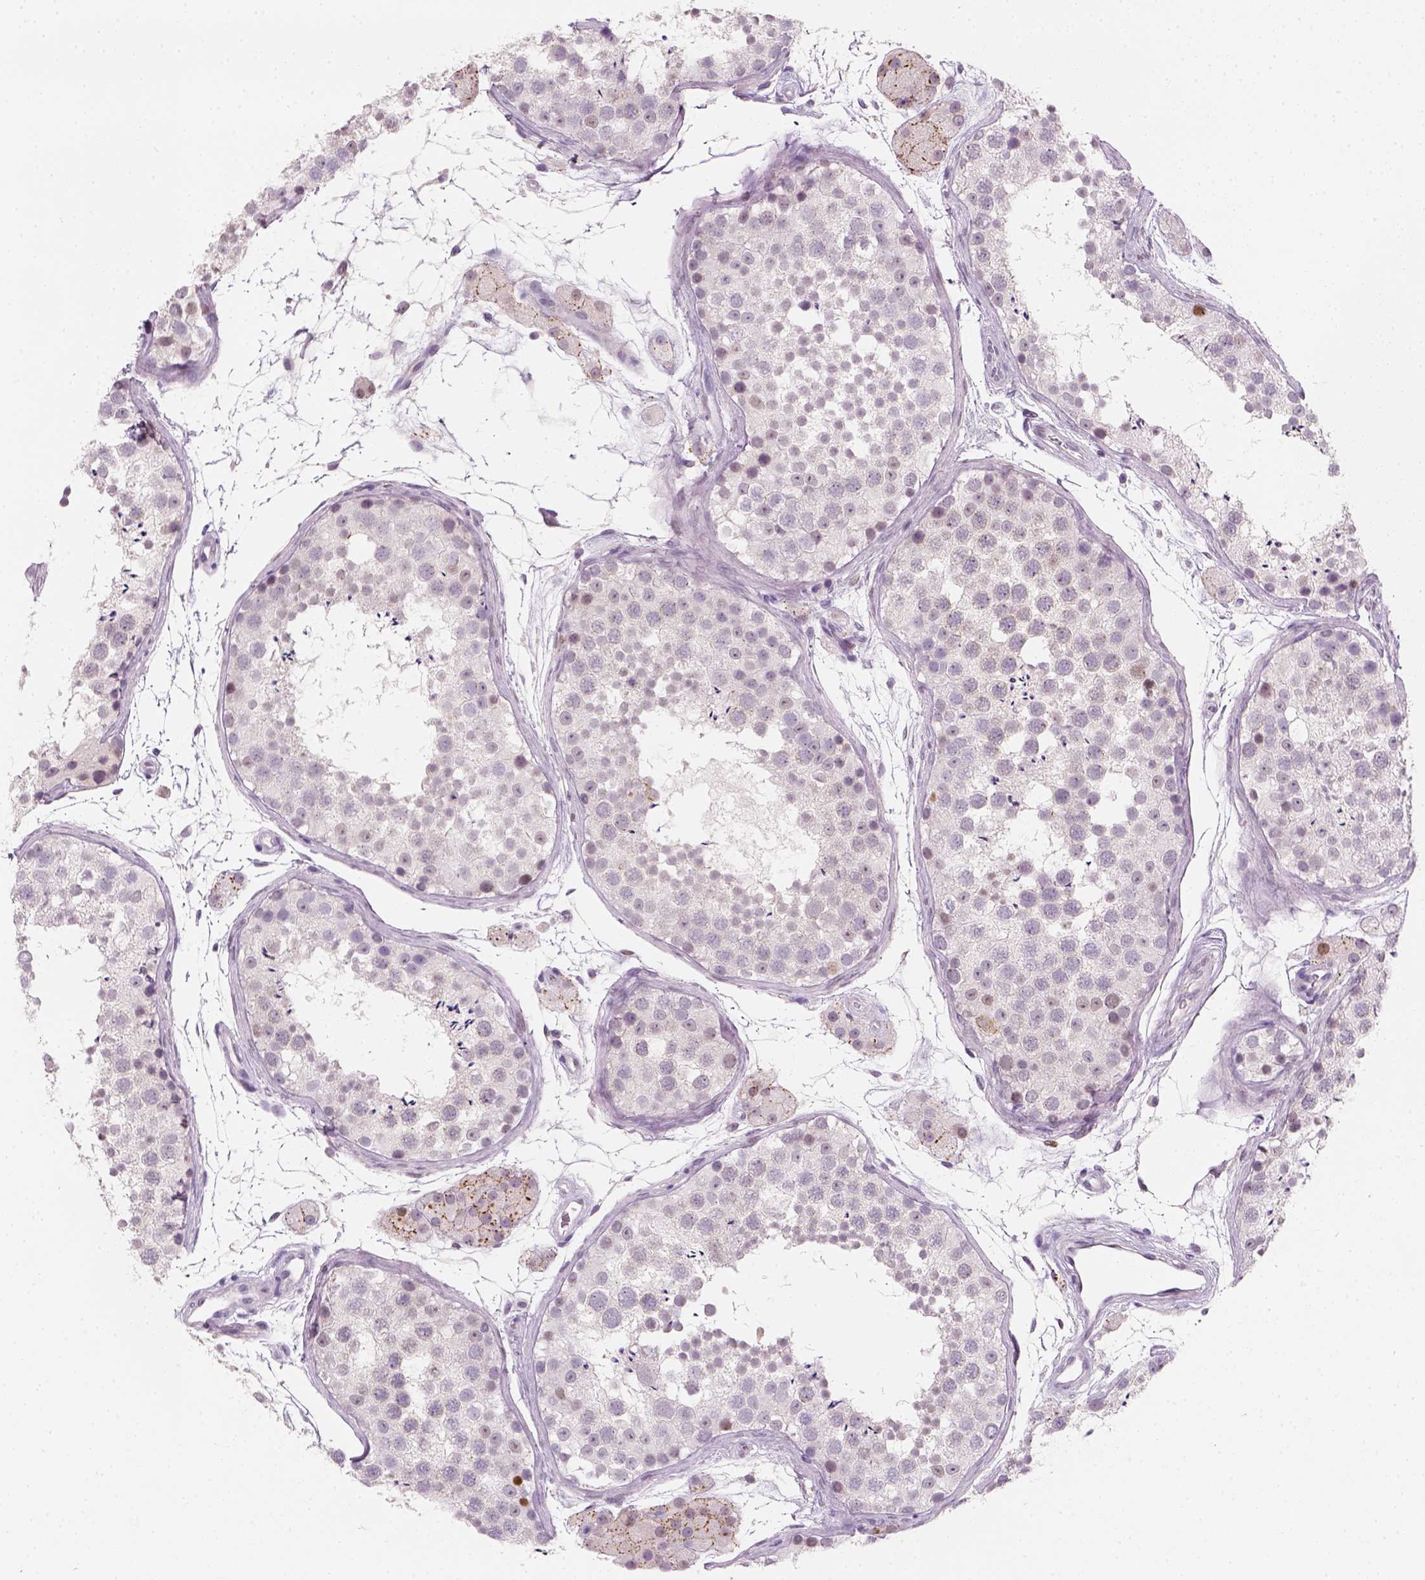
{"staining": {"intensity": "negative", "quantity": "none", "location": "none"}, "tissue": "testis", "cell_type": "Cells in seminiferous ducts", "image_type": "normal", "snomed": [{"axis": "morphology", "description": "Normal tissue, NOS"}, {"axis": "topography", "description": "Testis"}], "caption": "IHC image of unremarkable testis: human testis stained with DAB demonstrates no significant protein expression in cells in seminiferous ducts. (DAB immunohistochemistry visualized using brightfield microscopy, high magnification).", "gene": "TP53", "patient": {"sex": "male", "age": 41}}